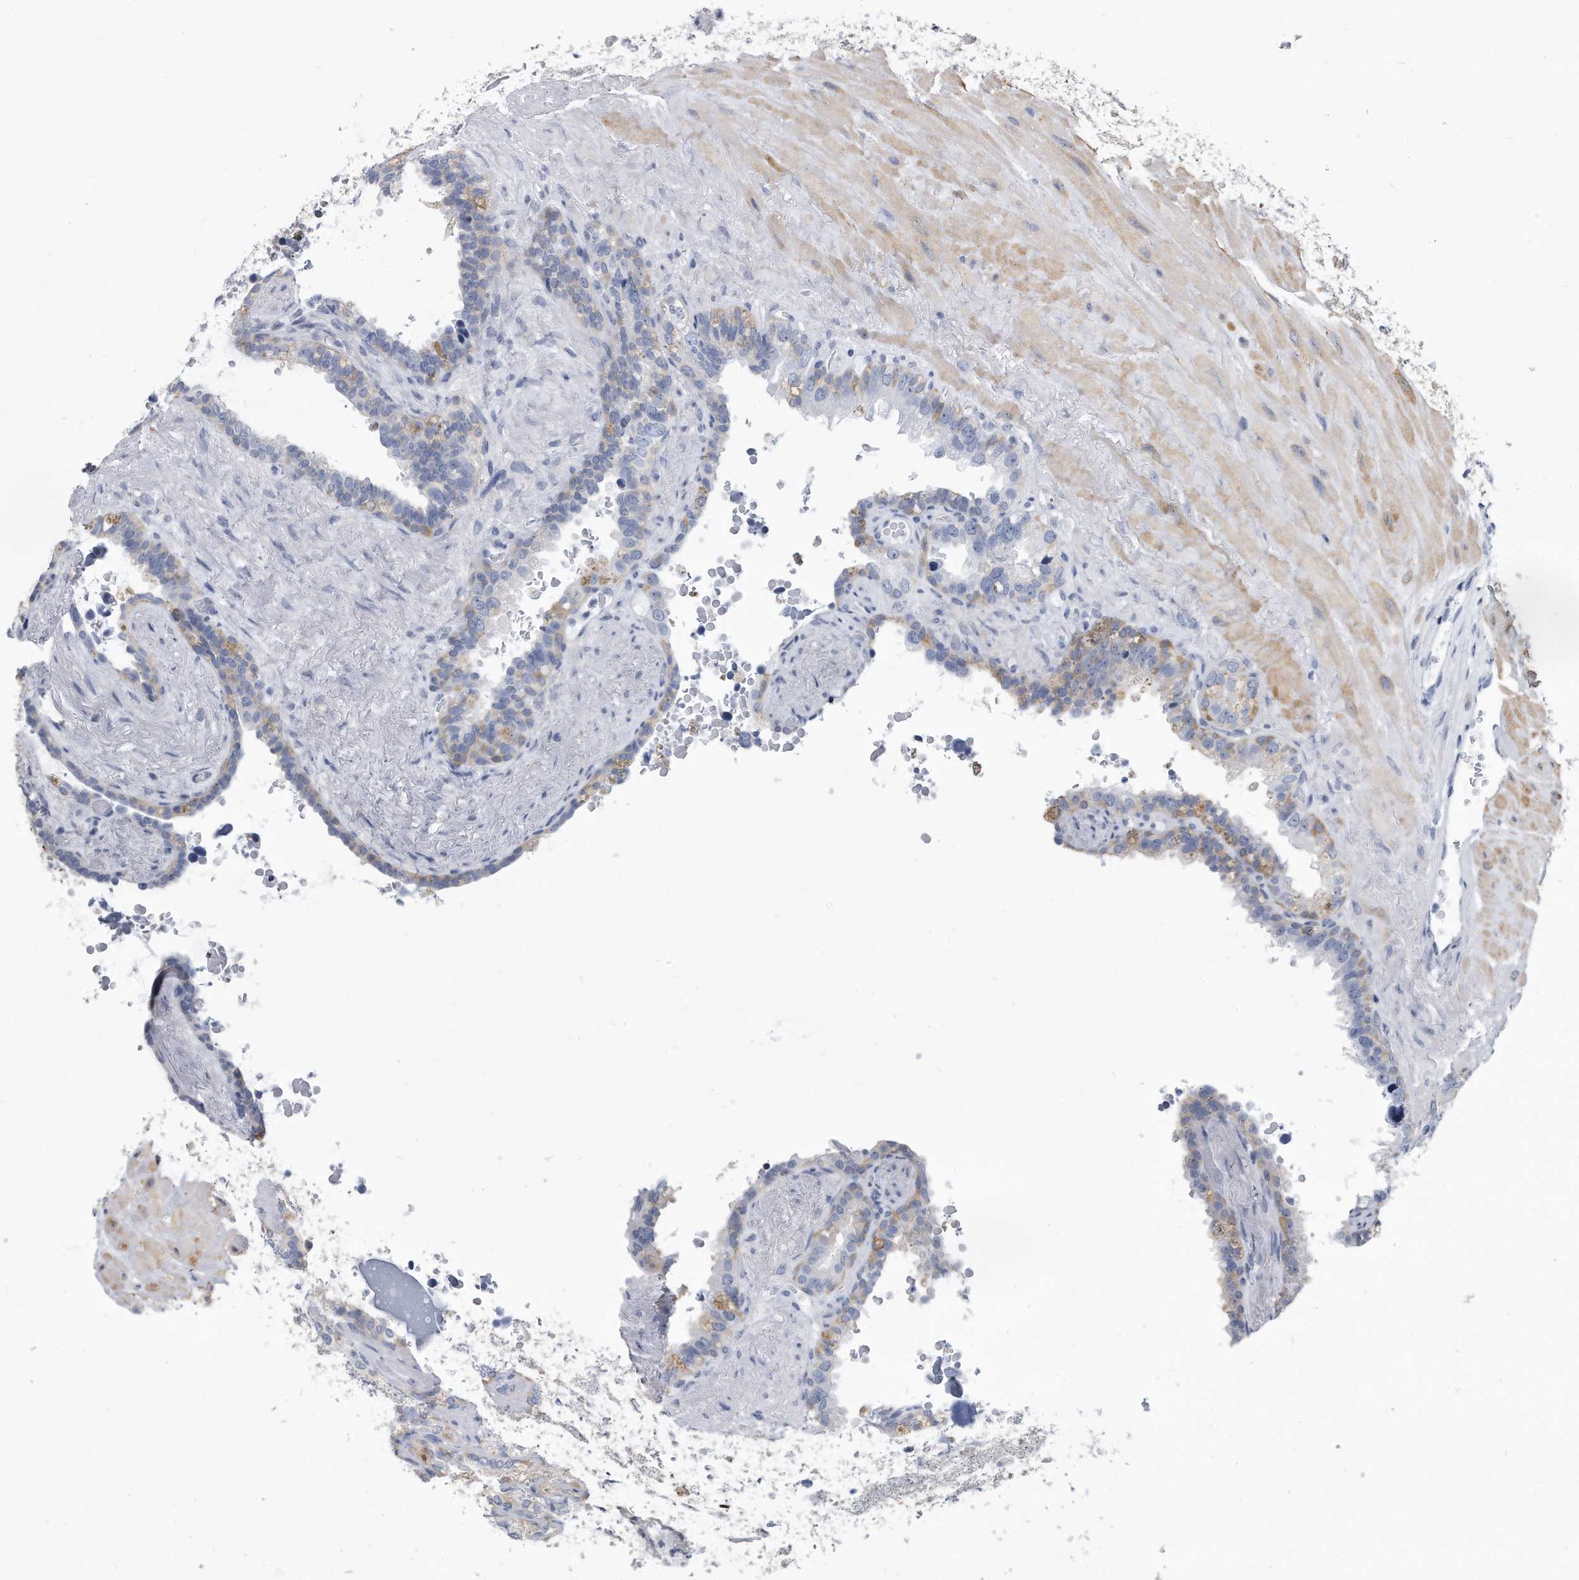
{"staining": {"intensity": "negative", "quantity": "none", "location": "none"}, "tissue": "seminal vesicle", "cell_type": "Glandular cells", "image_type": "normal", "snomed": [{"axis": "morphology", "description": "Normal tissue, NOS"}, {"axis": "topography", "description": "Seminal veicle"}], "caption": "Immunohistochemical staining of benign seminal vesicle exhibits no significant expression in glandular cells. Brightfield microscopy of IHC stained with DAB (3,3'-diaminobenzidine) (brown) and hematoxylin (blue), captured at high magnification.", "gene": "PYGB", "patient": {"sex": "male", "age": 80}}